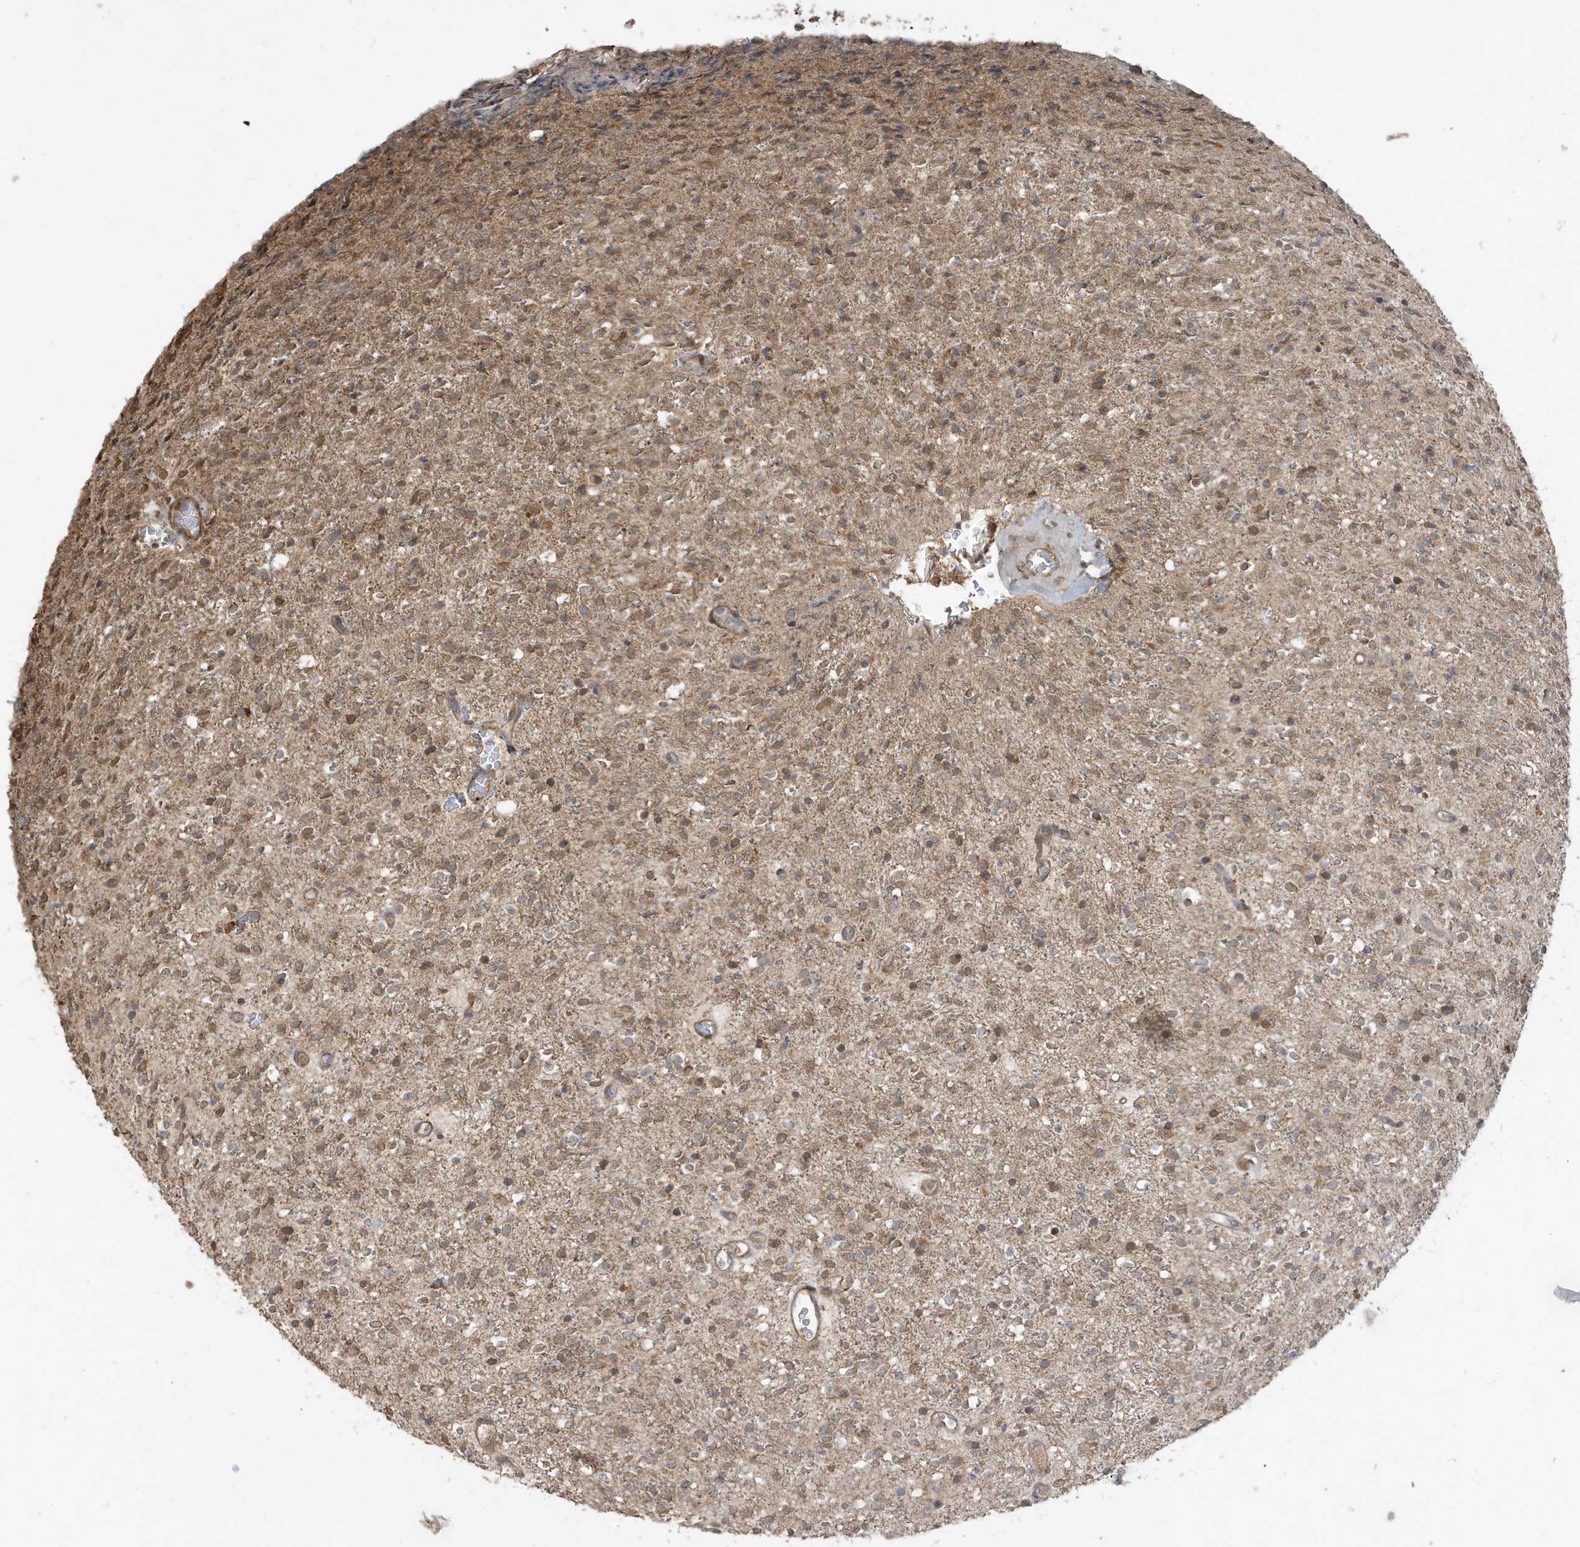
{"staining": {"intensity": "moderate", "quantity": ">75%", "location": "cytoplasmic/membranous"}, "tissue": "glioma", "cell_type": "Tumor cells", "image_type": "cancer", "snomed": [{"axis": "morphology", "description": "Glioma, malignant, High grade"}, {"axis": "topography", "description": "Brain"}], "caption": "Immunohistochemistry (IHC) image of glioma stained for a protein (brown), which demonstrates medium levels of moderate cytoplasmic/membranous positivity in about >75% of tumor cells.", "gene": "PRRT3", "patient": {"sex": "male", "age": 34}}